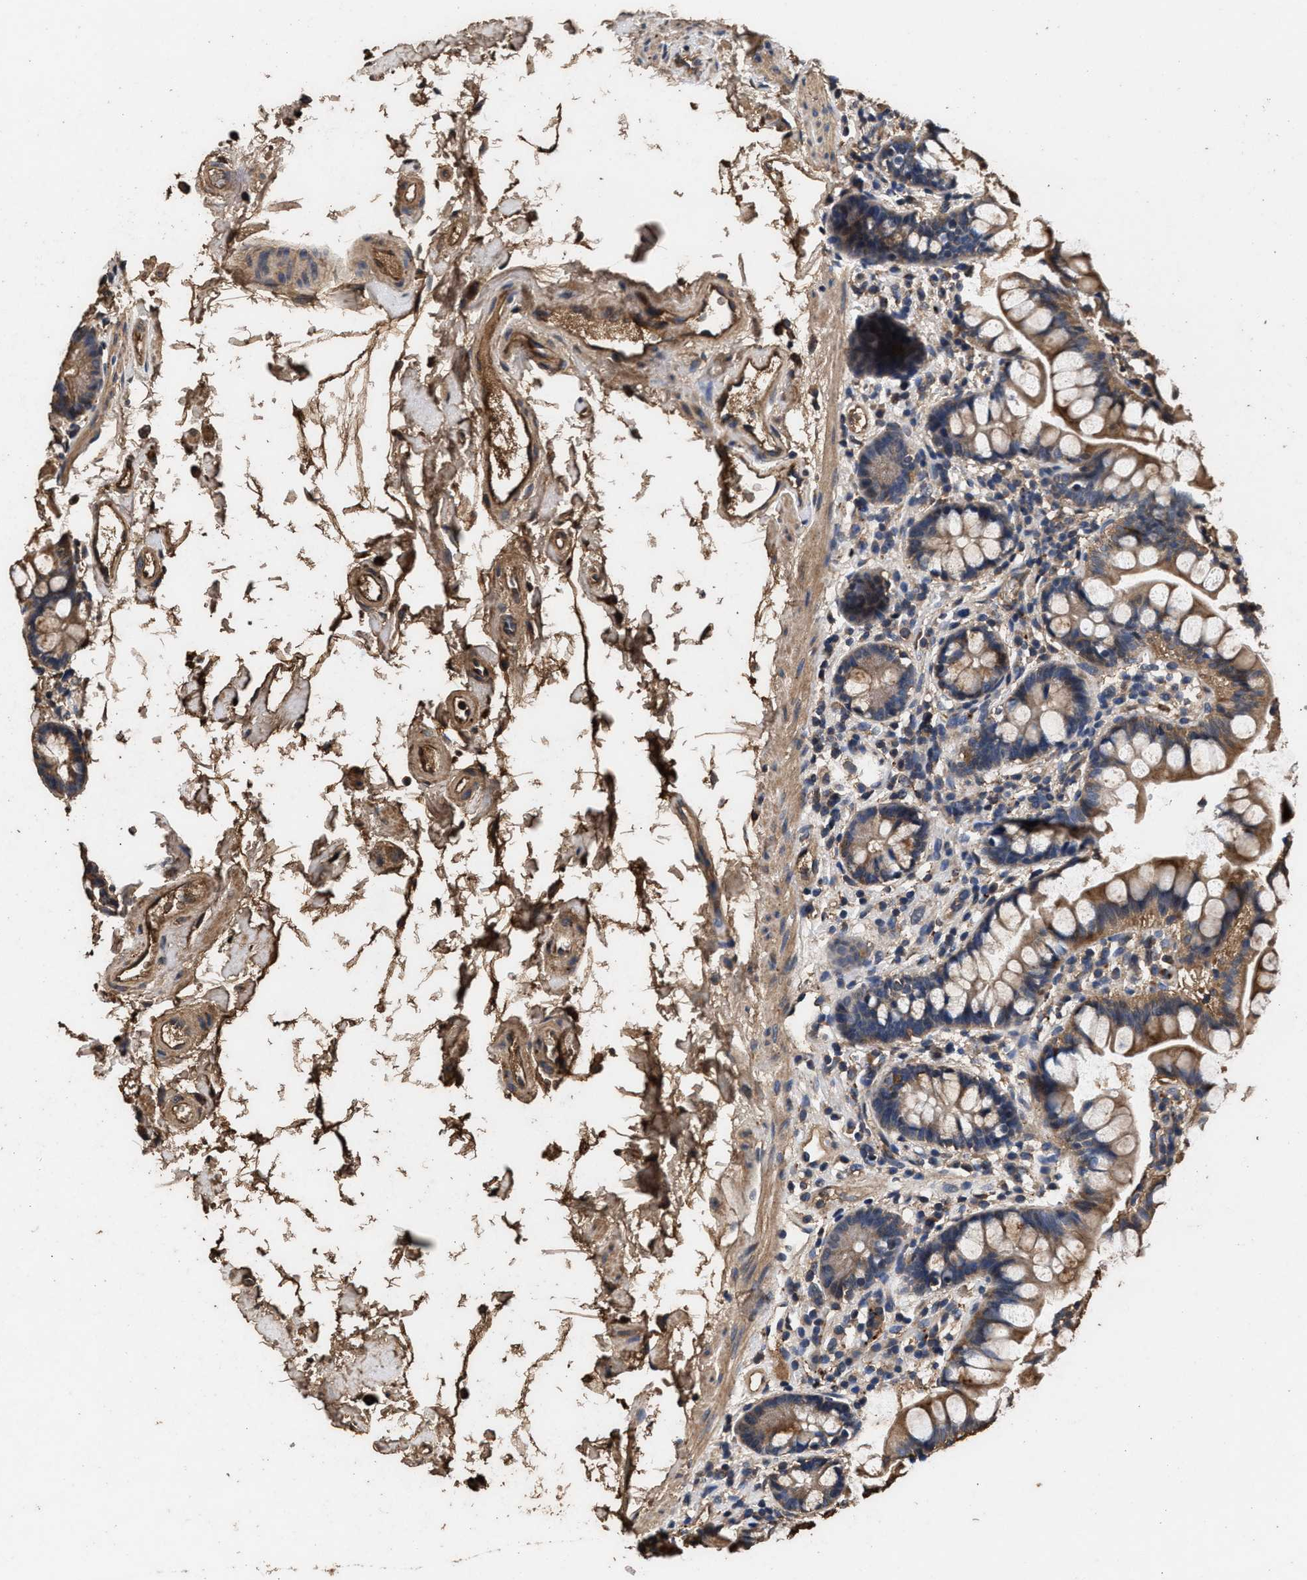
{"staining": {"intensity": "moderate", "quantity": "25%-75%", "location": "cytoplasmic/membranous"}, "tissue": "small intestine", "cell_type": "Glandular cells", "image_type": "normal", "snomed": [{"axis": "morphology", "description": "Normal tissue, NOS"}, {"axis": "topography", "description": "Small intestine"}], "caption": "Immunohistochemical staining of normal human small intestine exhibits 25%-75% levels of moderate cytoplasmic/membranous protein positivity in approximately 25%-75% of glandular cells. (DAB (3,3'-diaminobenzidine) IHC, brown staining for protein, blue staining for nuclei).", "gene": "ENSG00000286112", "patient": {"sex": "female", "age": 84}}